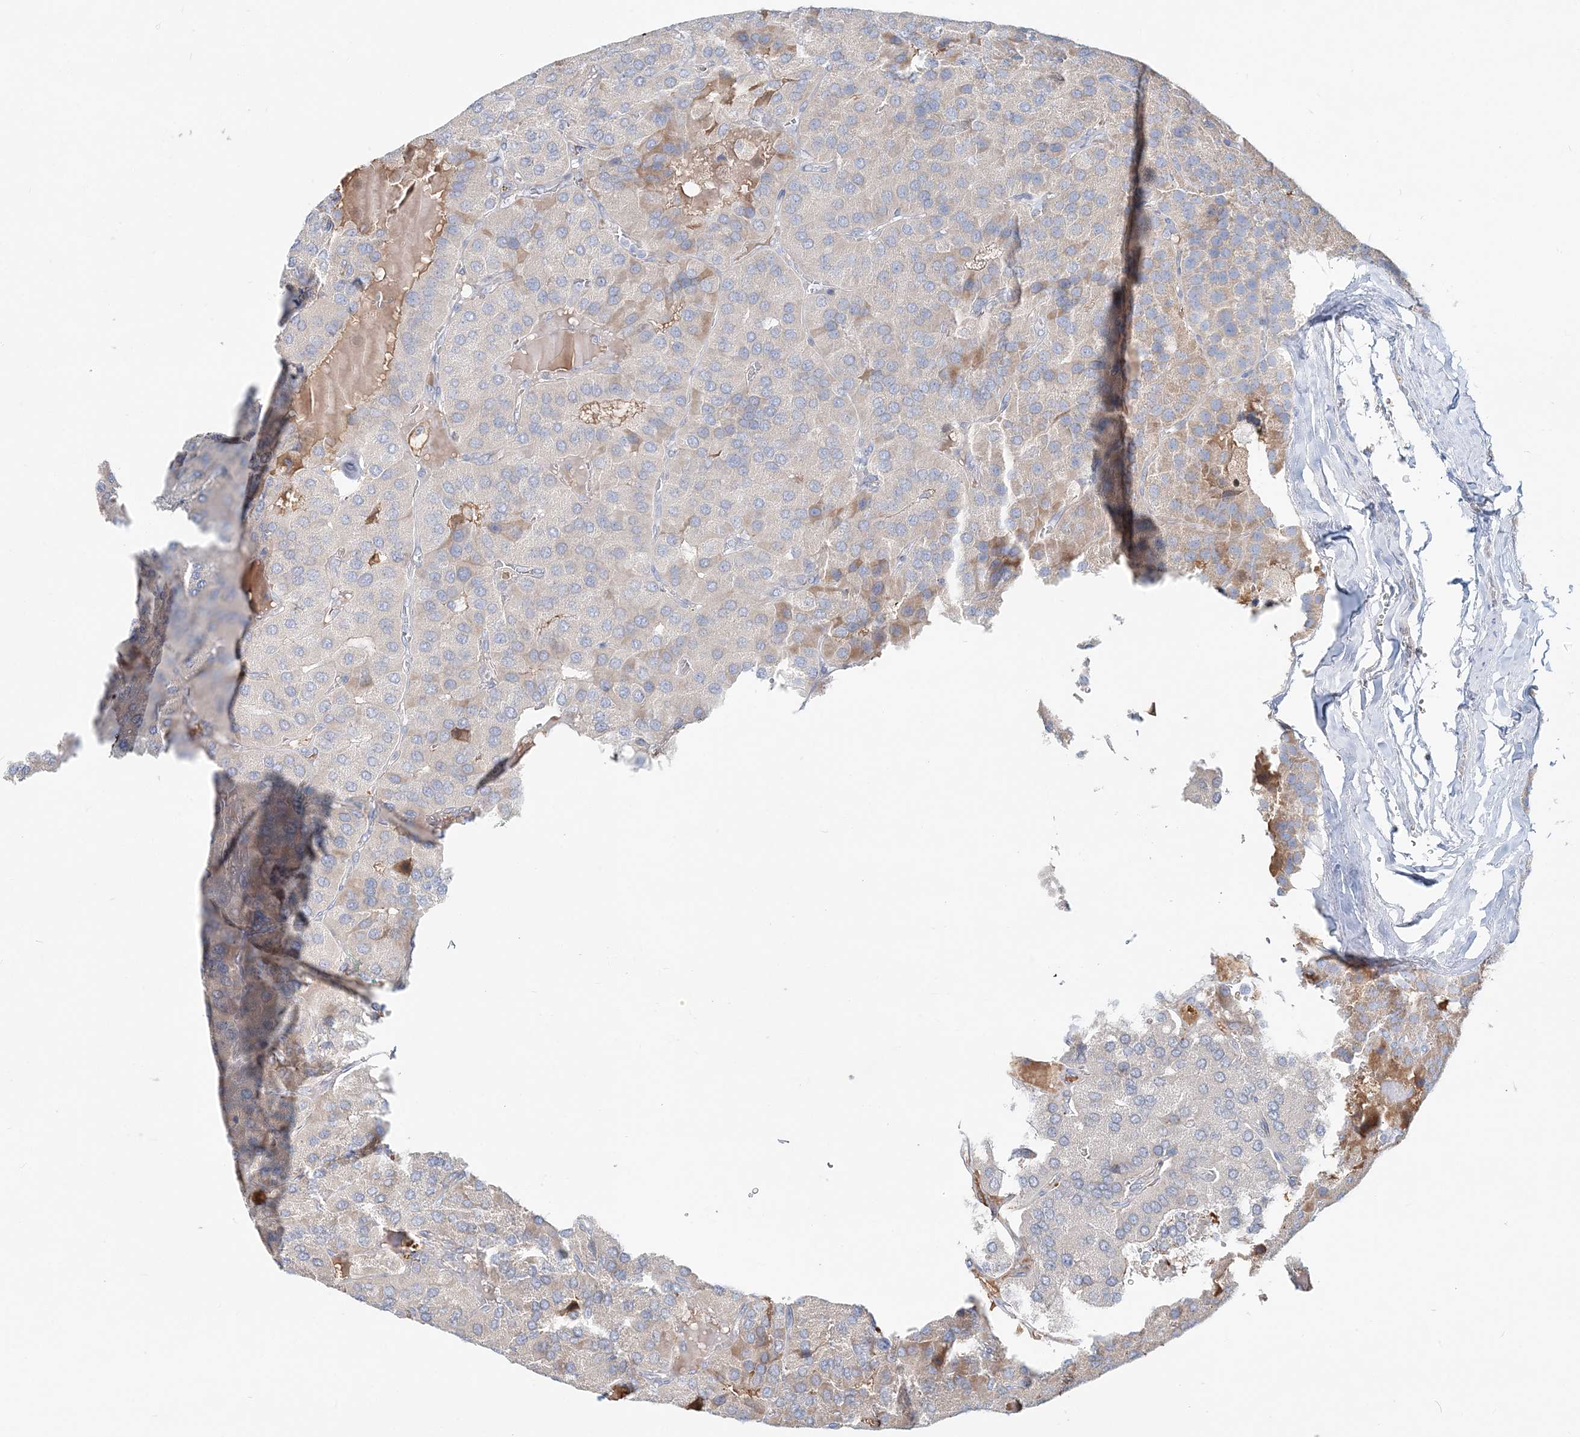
{"staining": {"intensity": "moderate", "quantity": "<25%", "location": "cytoplasmic/membranous"}, "tissue": "parathyroid gland", "cell_type": "Glandular cells", "image_type": "normal", "snomed": [{"axis": "morphology", "description": "Normal tissue, NOS"}, {"axis": "morphology", "description": "Adenoma, NOS"}, {"axis": "topography", "description": "Parathyroid gland"}], "caption": "Protein expression by IHC reveals moderate cytoplasmic/membranous expression in approximately <25% of glandular cells in normal parathyroid gland.", "gene": "DNAH5", "patient": {"sex": "female", "age": 86}}